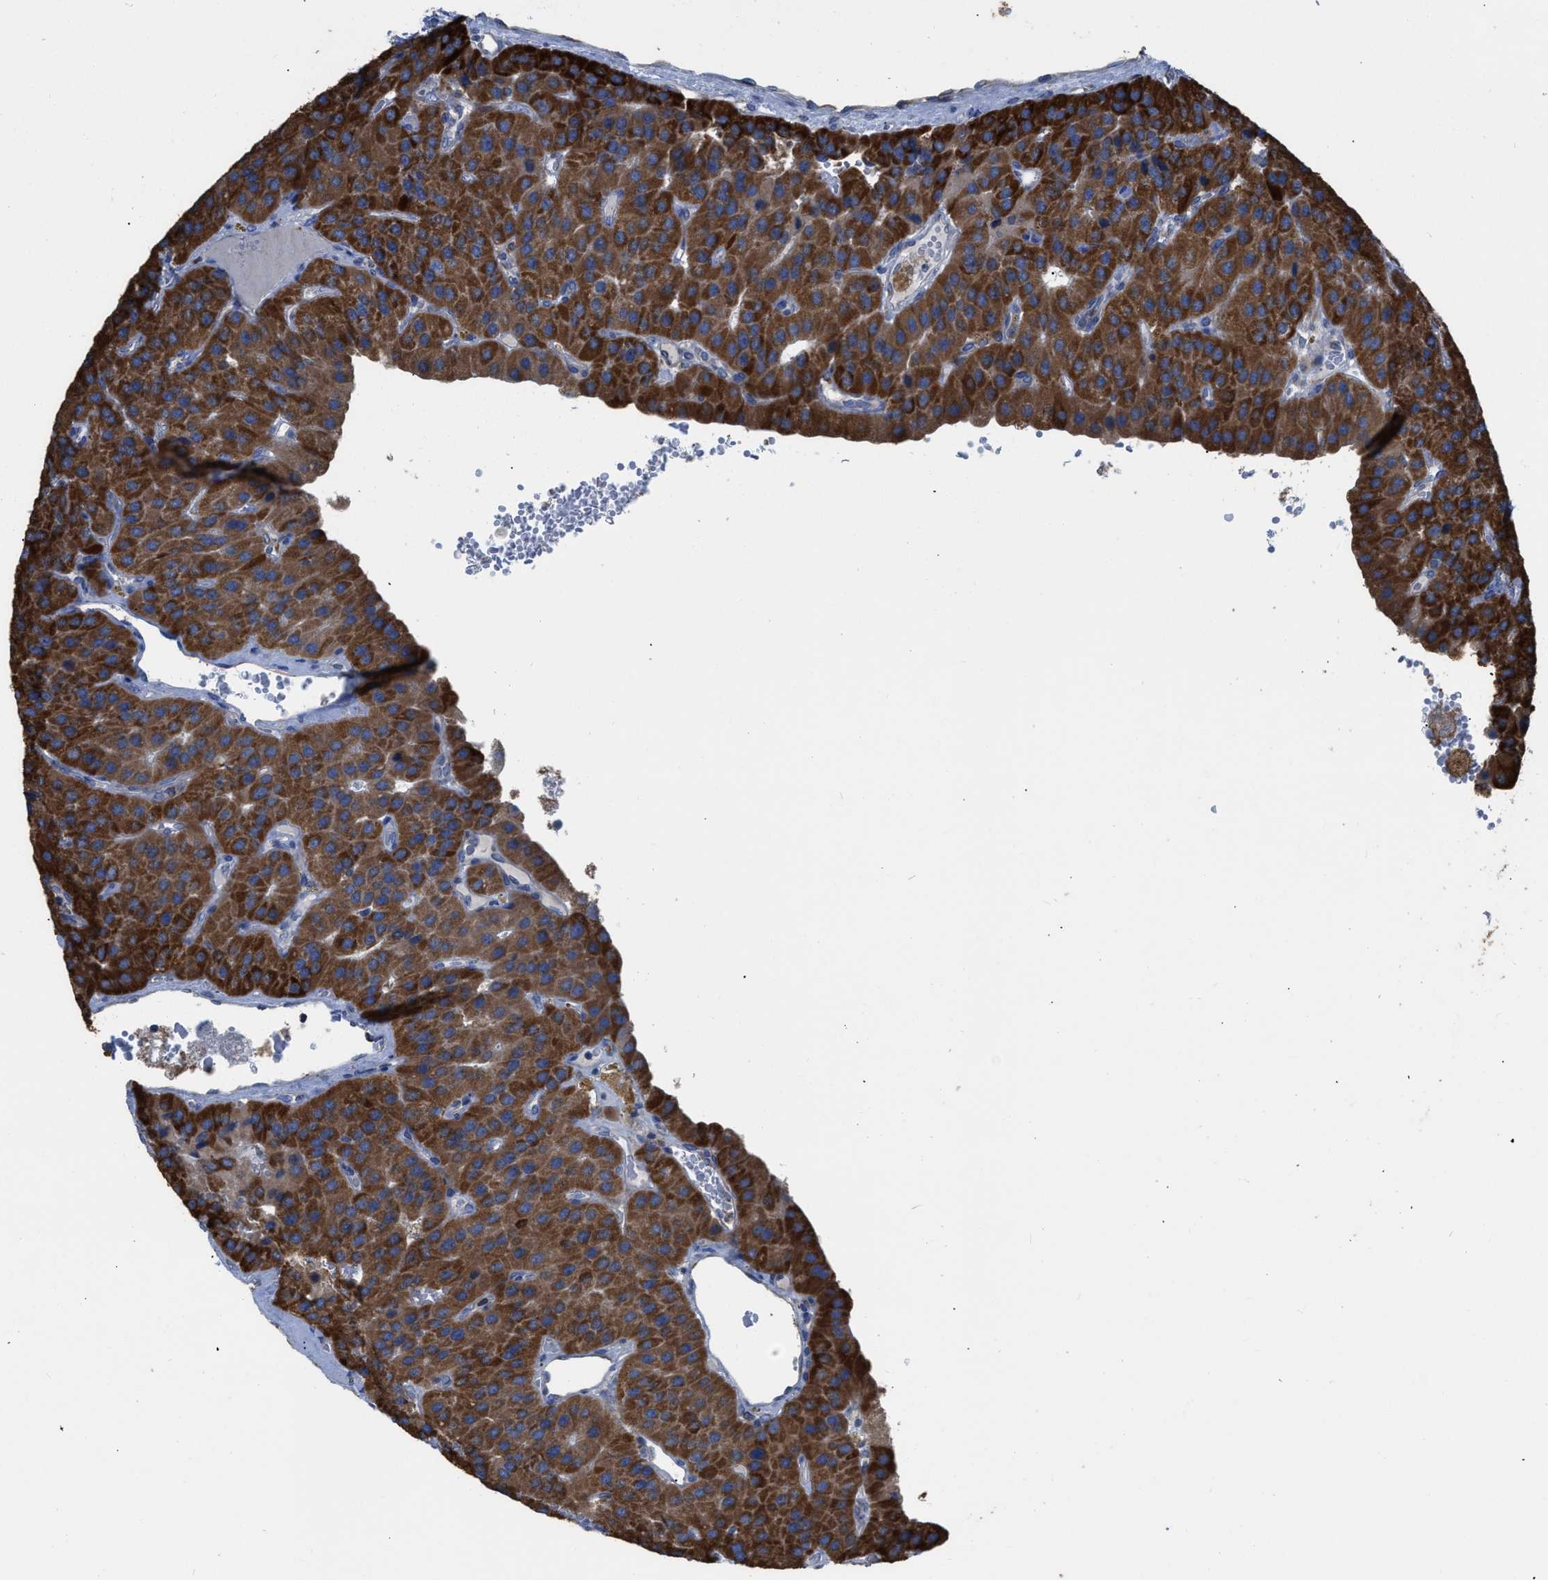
{"staining": {"intensity": "strong", "quantity": "25%-75%", "location": "cytoplasmic/membranous"}, "tissue": "parathyroid gland", "cell_type": "Glandular cells", "image_type": "normal", "snomed": [{"axis": "morphology", "description": "Normal tissue, NOS"}, {"axis": "morphology", "description": "Adenoma, NOS"}, {"axis": "topography", "description": "Parathyroid gland"}], "caption": "A histopathology image showing strong cytoplasmic/membranous staining in about 25%-75% of glandular cells in normal parathyroid gland, as visualized by brown immunohistochemical staining.", "gene": "AK2", "patient": {"sex": "female", "age": 86}}